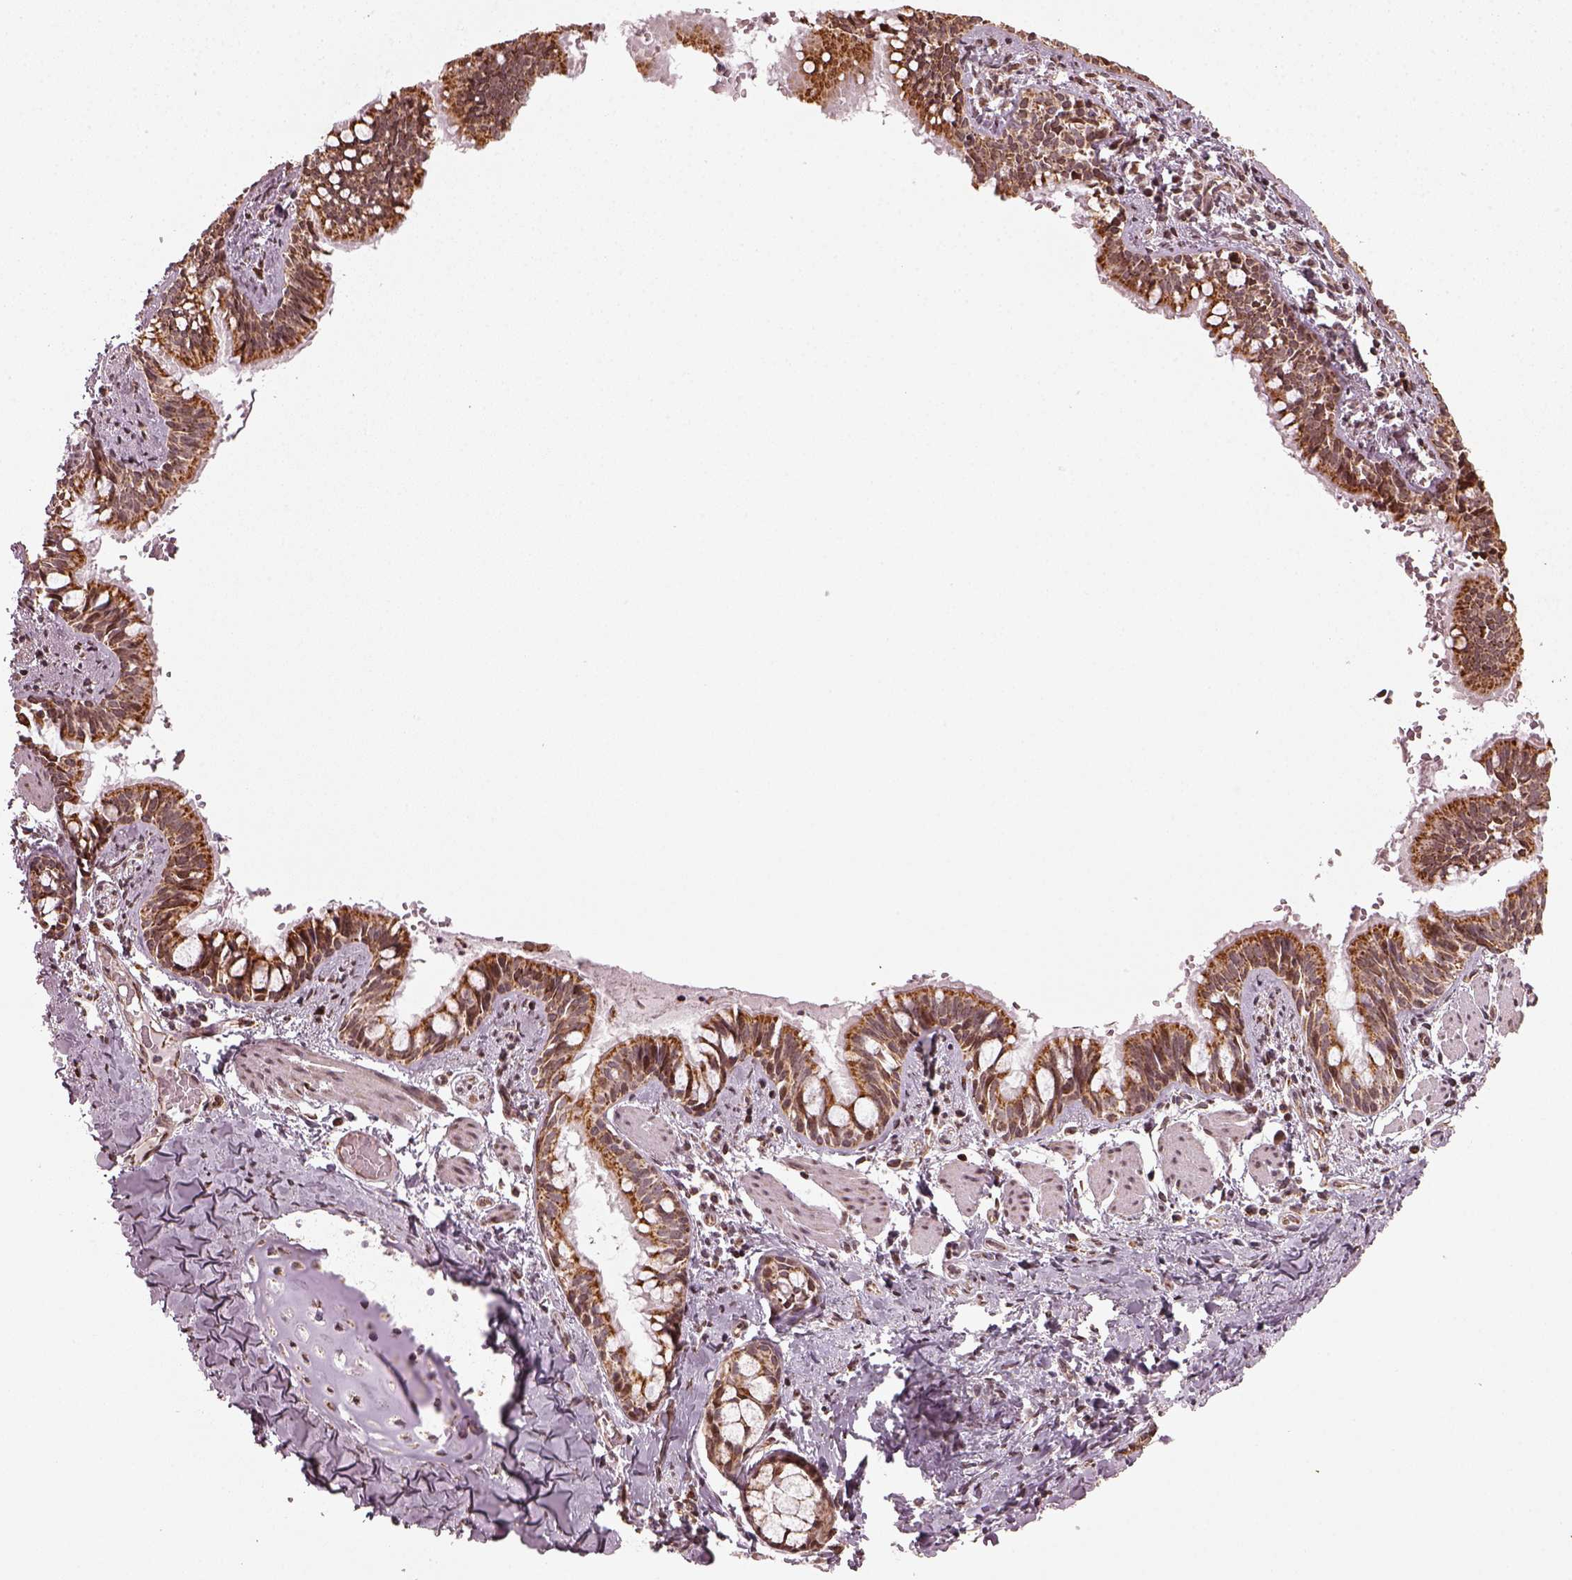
{"staining": {"intensity": "strong", "quantity": "25%-75%", "location": "cytoplasmic/membranous"}, "tissue": "bronchus", "cell_type": "Respiratory epithelial cells", "image_type": "normal", "snomed": [{"axis": "morphology", "description": "Normal tissue, NOS"}, {"axis": "topography", "description": "Bronchus"}], "caption": "Immunohistochemical staining of unremarkable human bronchus exhibits strong cytoplasmic/membranous protein positivity in about 25%-75% of respiratory epithelial cells.", "gene": "ACOT2", "patient": {"sex": "male", "age": 1}}